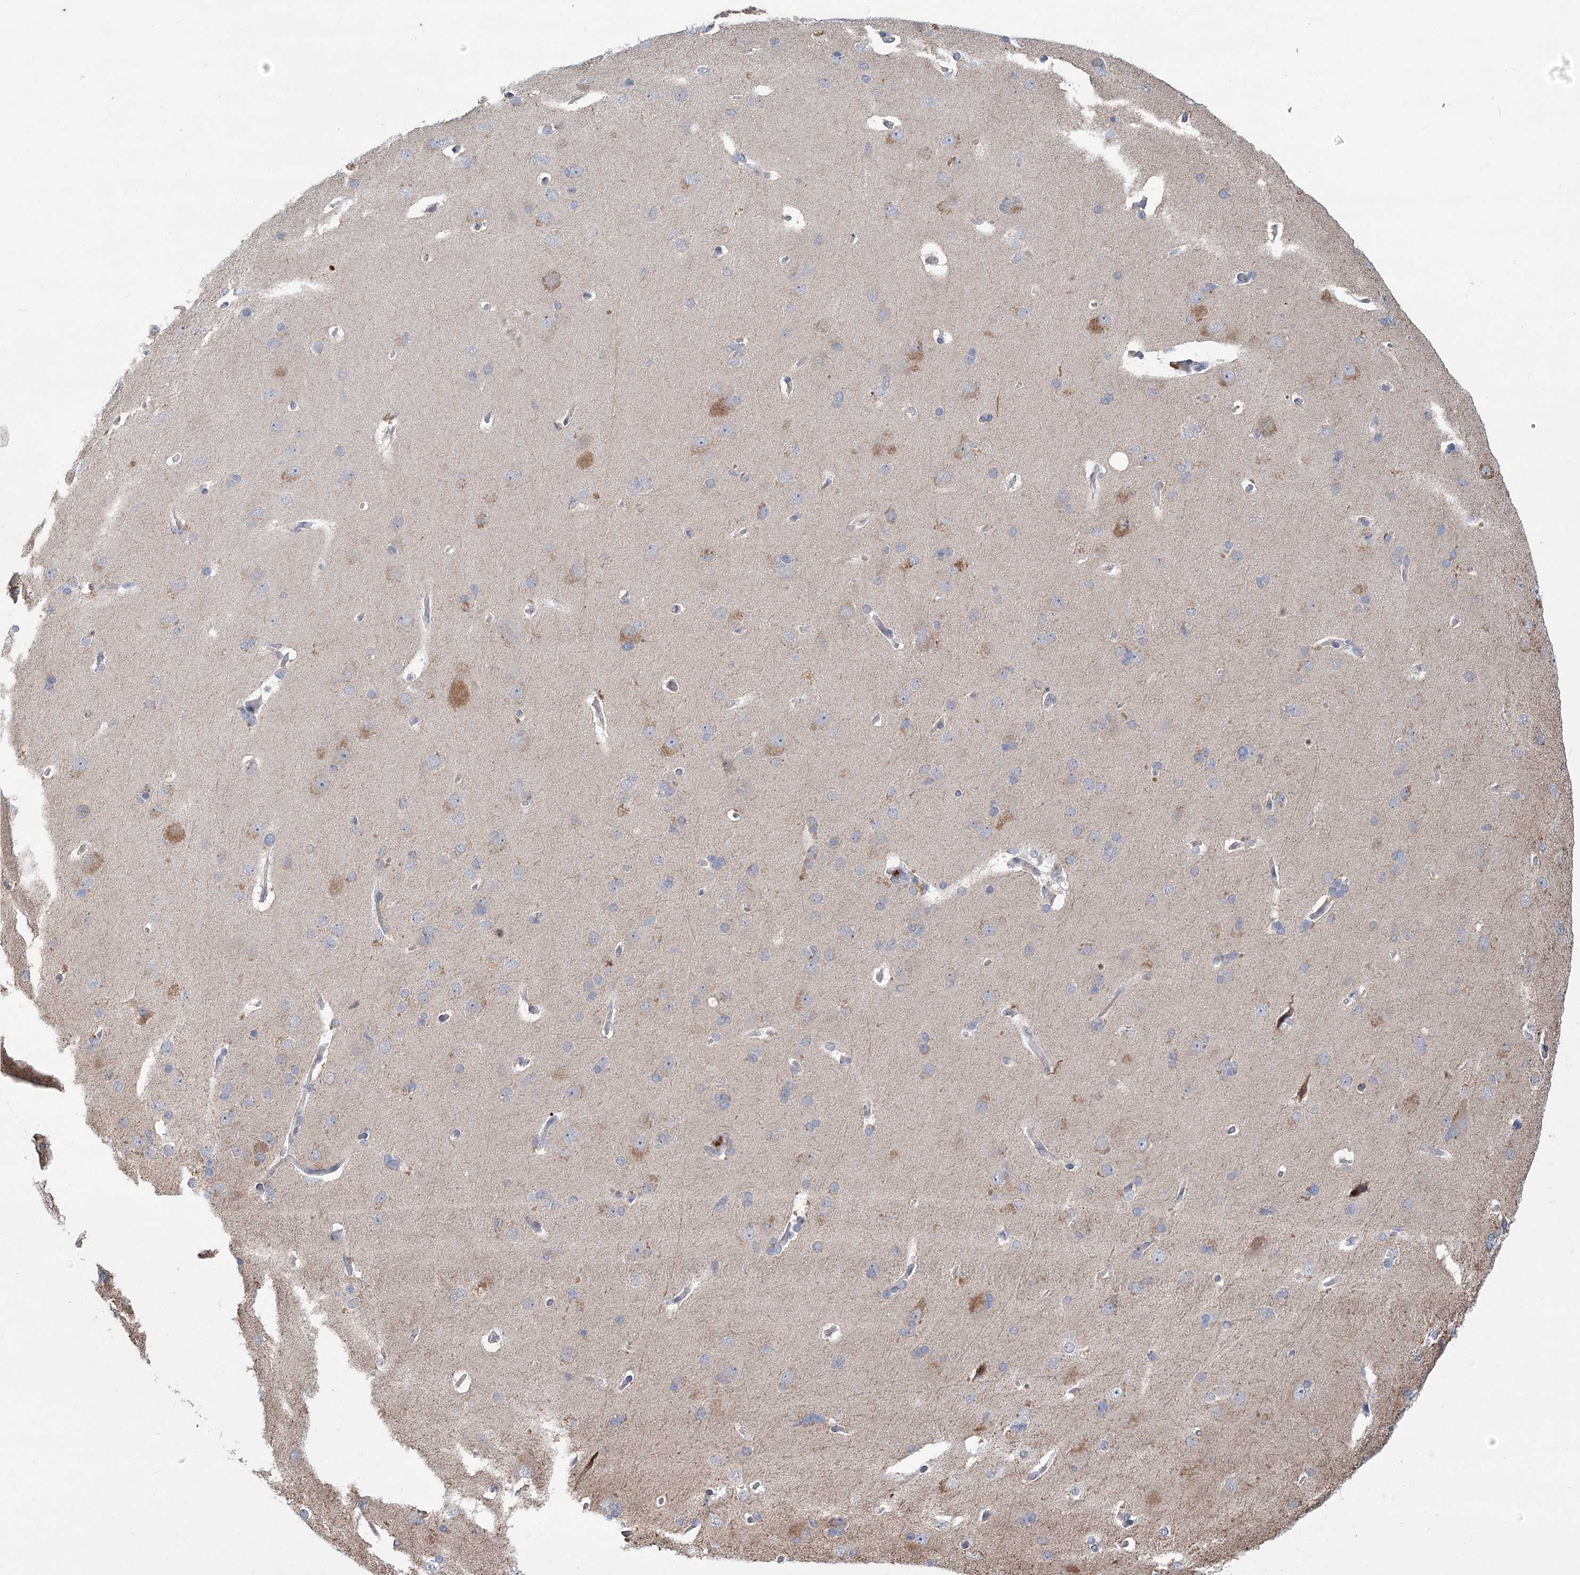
{"staining": {"intensity": "negative", "quantity": "none", "location": "none"}, "tissue": "cerebral cortex", "cell_type": "Endothelial cells", "image_type": "normal", "snomed": [{"axis": "morphology", "description": "Normal tissue, NOS"}, {"axis": "topography", "description": "Cerebral cortex"}], "caption": "This is an immunohistochemistry image of normal cerebral cortex. There is no expression in endothelial cells.", "gene": "GCNT4", "patient": {"sex": "male", "age": 62}}